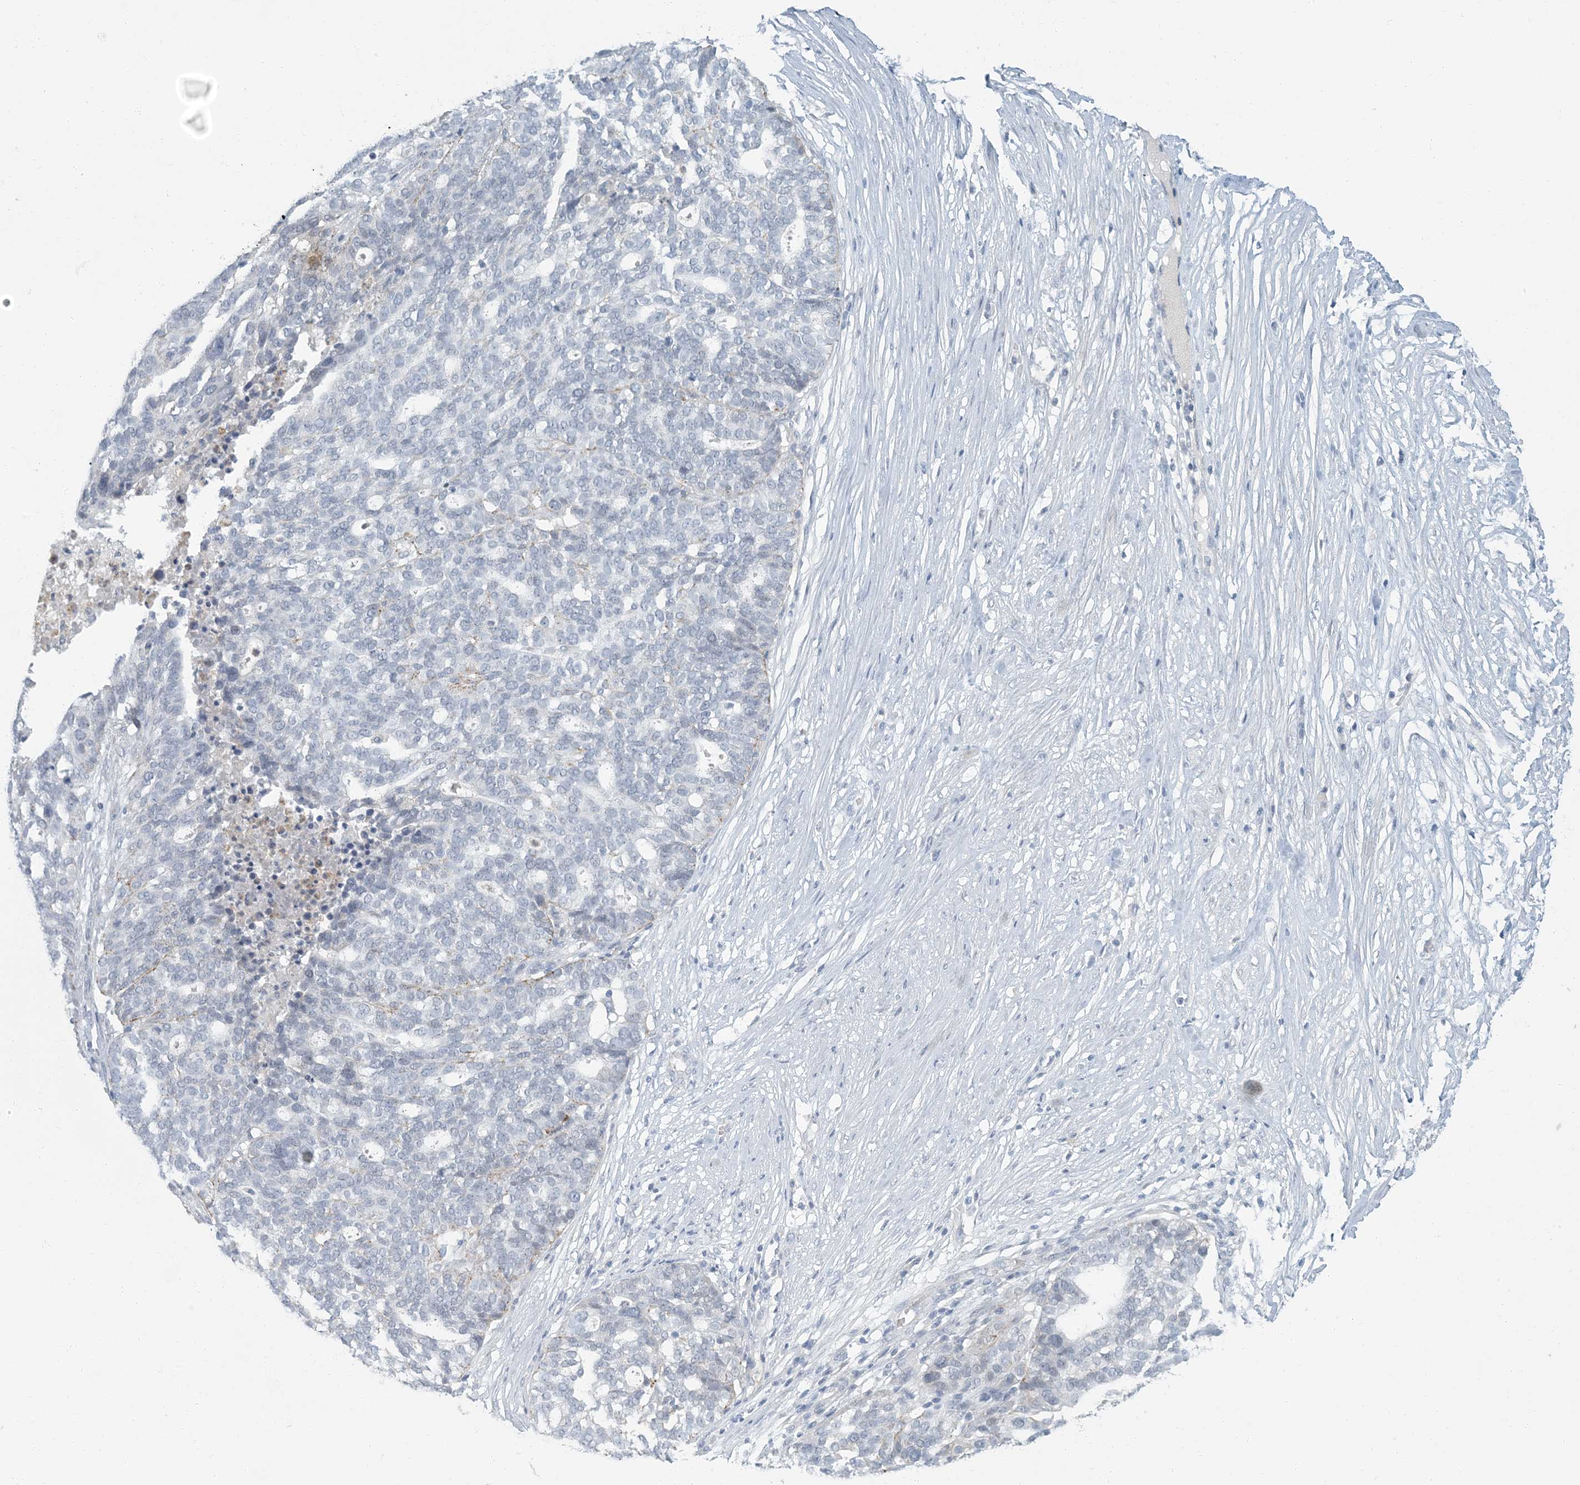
{"staining": {"intensity": "negative", "quantity": "none", "location": "none"}, "tissue": "ovarian cancer", "cell_type": "Tumor cells", "image_type": "cancer", "snomed": [{"axis": "morphology", "description": "Cystadenocarcinoma, serous, NOS"}, {"axis": "topography", "description": "Ovary"}], "caption": "Immunohistochemistry (IHC) histopathology image of neoplastic tissue: human ovarian cancer (serous cystadenocarcinoma) stained with DAB (3,3'-diaminobenzidine) displays no significant protein expression in tumor cells.", "gene": "EPHA4", "patient": {"sex": "female", "age": 59}}